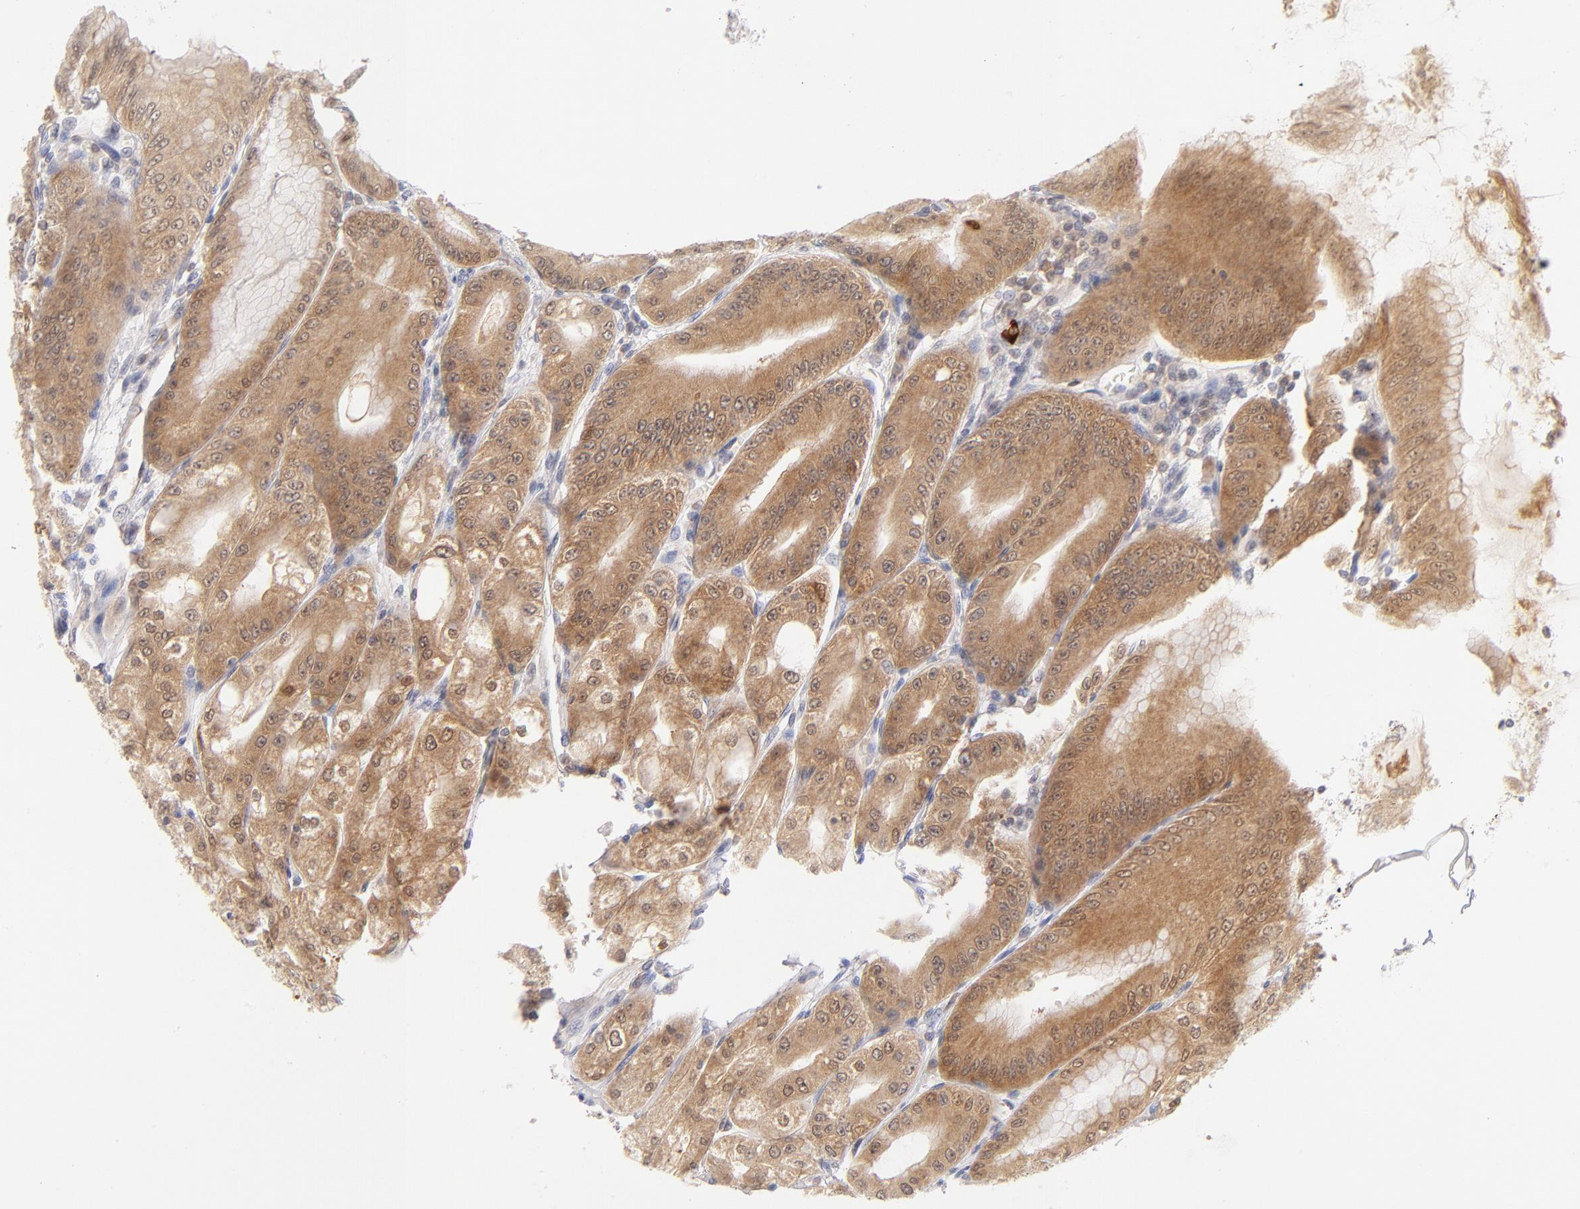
{"staining": {"intensity": "moderate", "quantity": ">75%", "location": "cytoplasmic/membranous,nuclear"}, "tissue": "stomach", "cell_type": "Glandular cells", "image_type": "normal", "snomed": [{"axis": "morphology", "description": "Normal tissue, NOS"}, {"axis": "topography", "description": "Stomach, lower"}], "caption": "Glandular cells reveal medium levels of moderate cytoplasmic/membranous,nuclear expression in about >75% of cells in benign stomach.", "gene": "CASP6", "patient": {"sex": "male", "age": 71}}